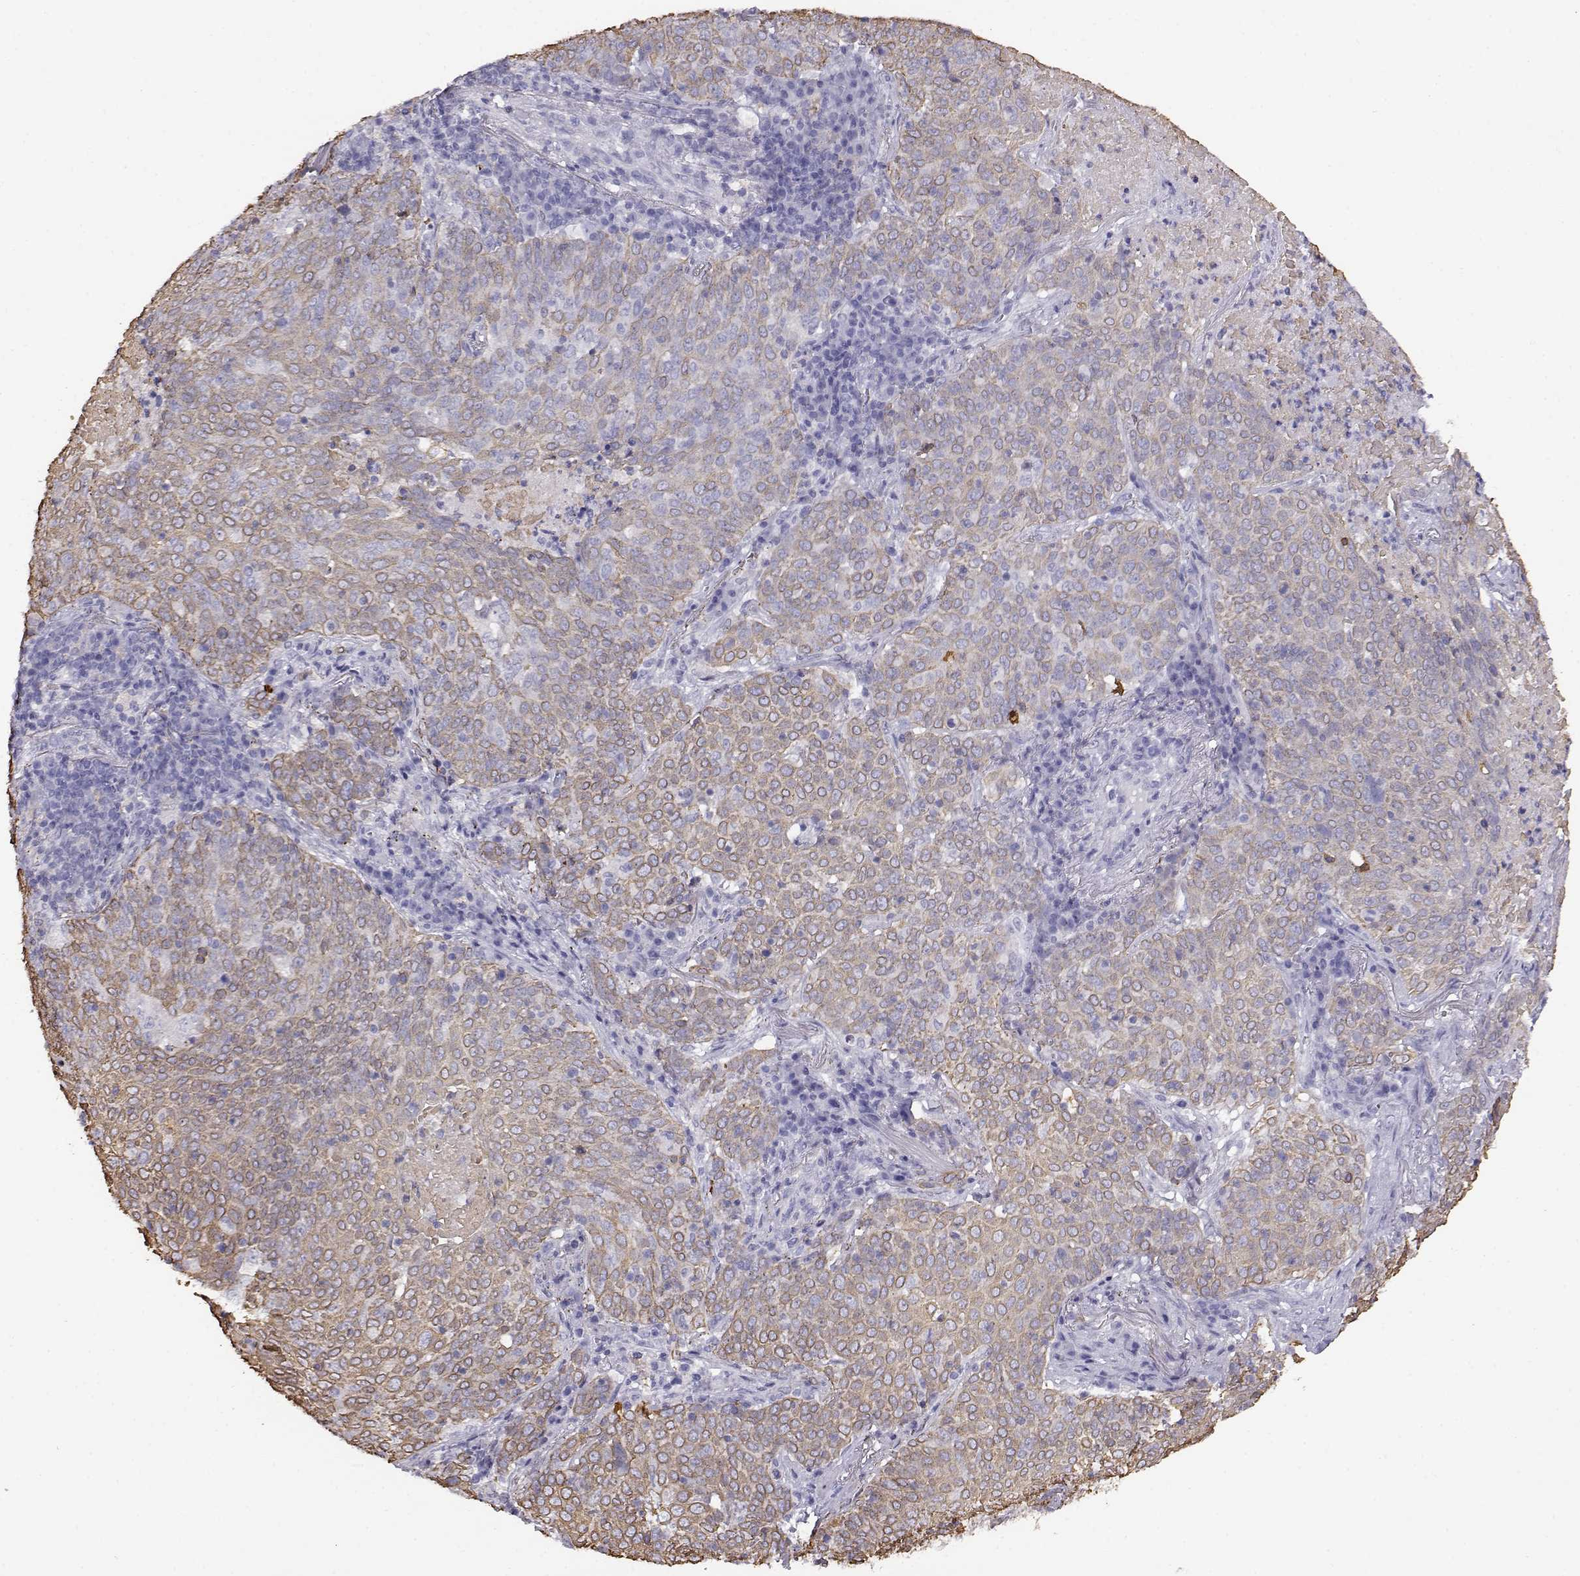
{"staining": {"intensity": "weak", "quantity": "25%-75%", "location": "cytoplasmic/membranous"}, "tissue": "lung cancer", "cell_type": "Tumor cells", "image_type": "cancer", "snomed": [{"axis": "morphology", "description": "Squamous cell carcinoma, NOS"}, {"axis": "topography", "description": "Lung"}], "caption": "This is a micrograph of immunohistochemistry (IHC) staining of lung cancer (squamous cell carcinoma), which shows weak expression in the cytoplasmic/membranous of tumor cells.", "gene": "AKR1B1", "patient": {"sex": "male", "age": 82}}